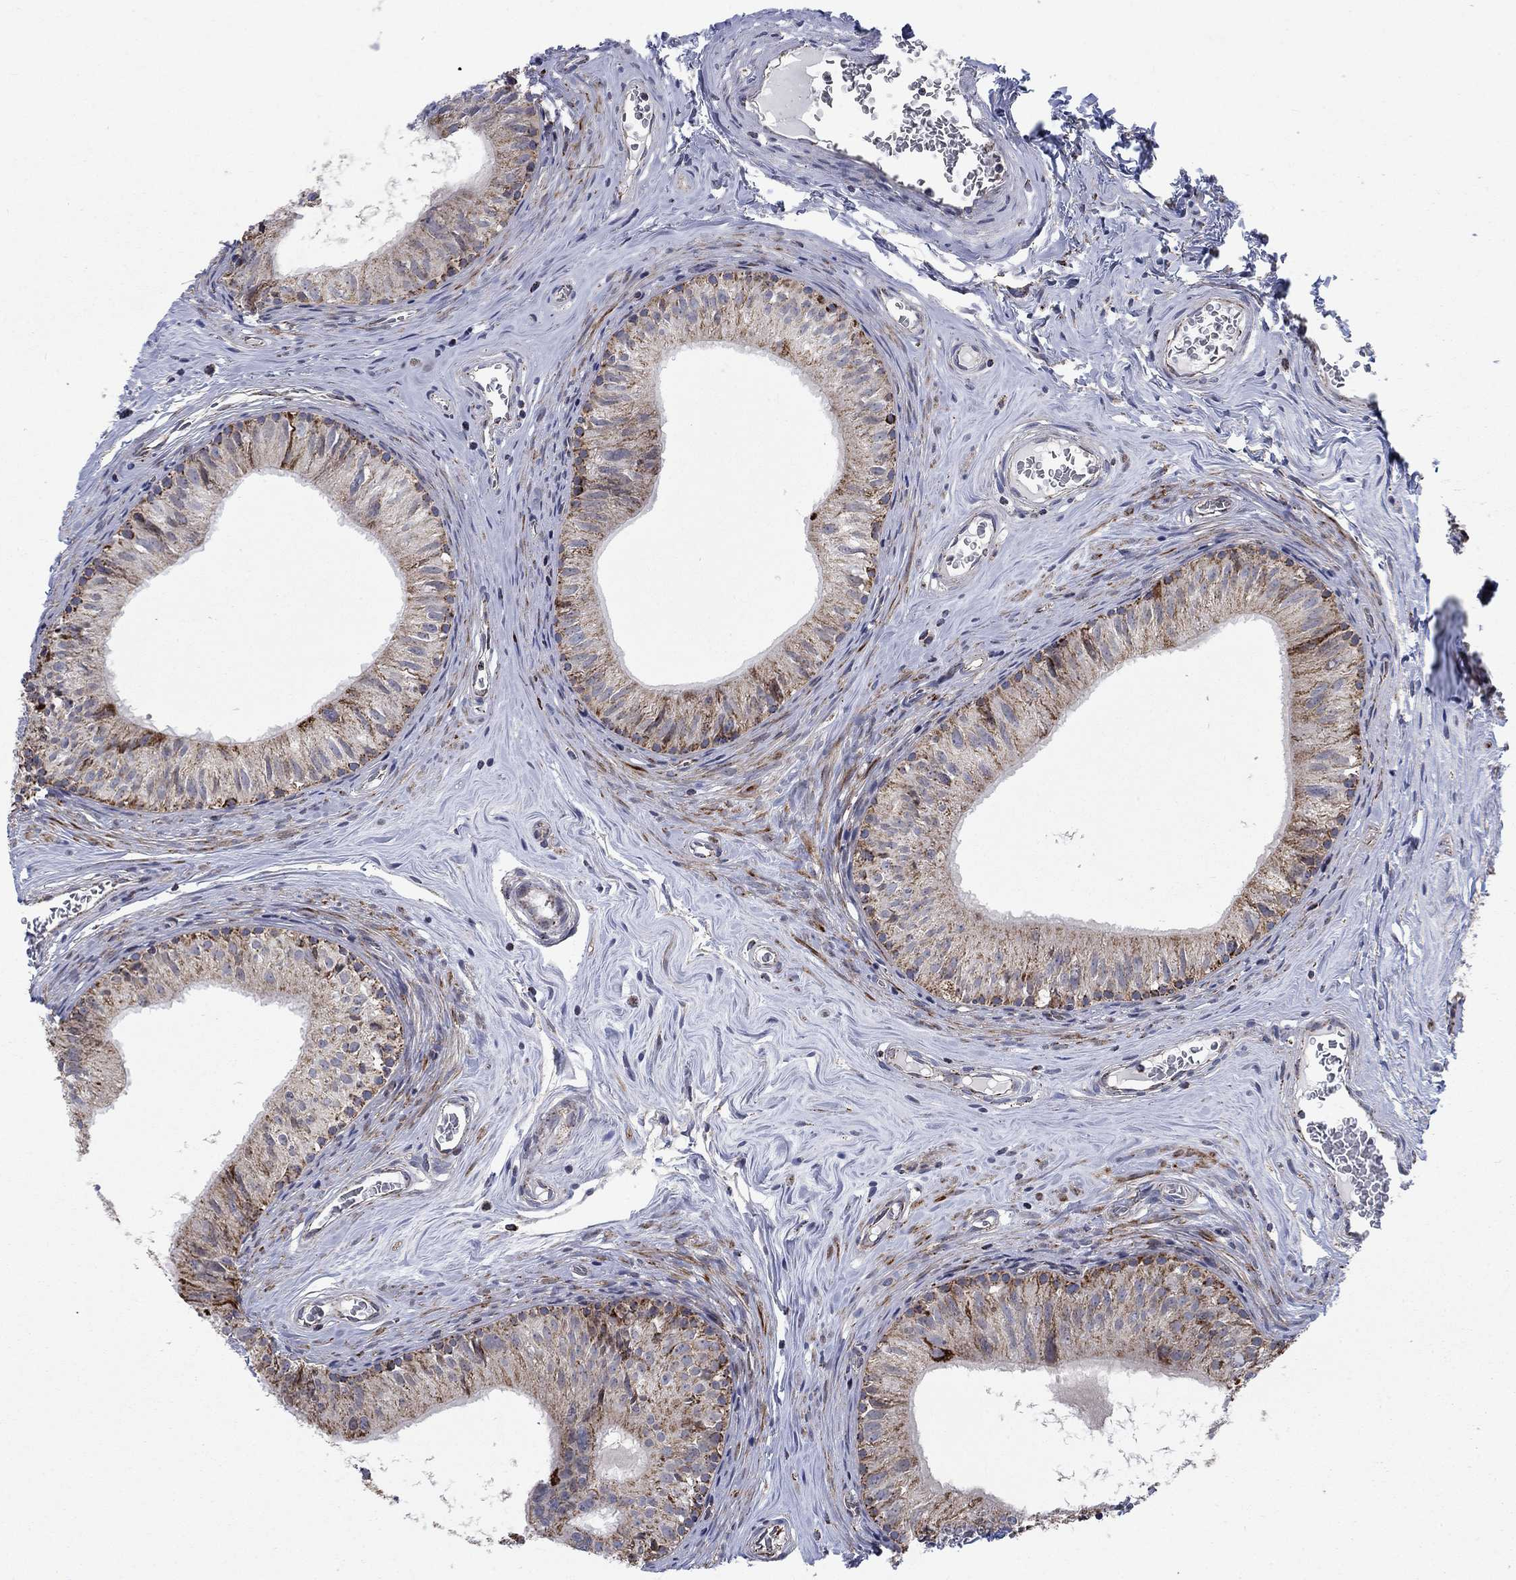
{"staining": {"intensity": "strong", "quantity": "25%-75%", "location": "cytoplasmic/membranous"}, "tissue": "epididymis", "cell_type": "Glandular cells", "image_type": "normal", "snomed": [{"axis": "morphology", "description": "Normal tissue, NOS"}, {"axis": "topography", "description": "Epididymis"}], "caption": "Glandular cells display high levels of strong cytoplasmic/membranous staining in approximately 25%-75% of cells in benign epididymis.", "gene": "MOAP1", "patient": {"sex": "male", "age": 52}}